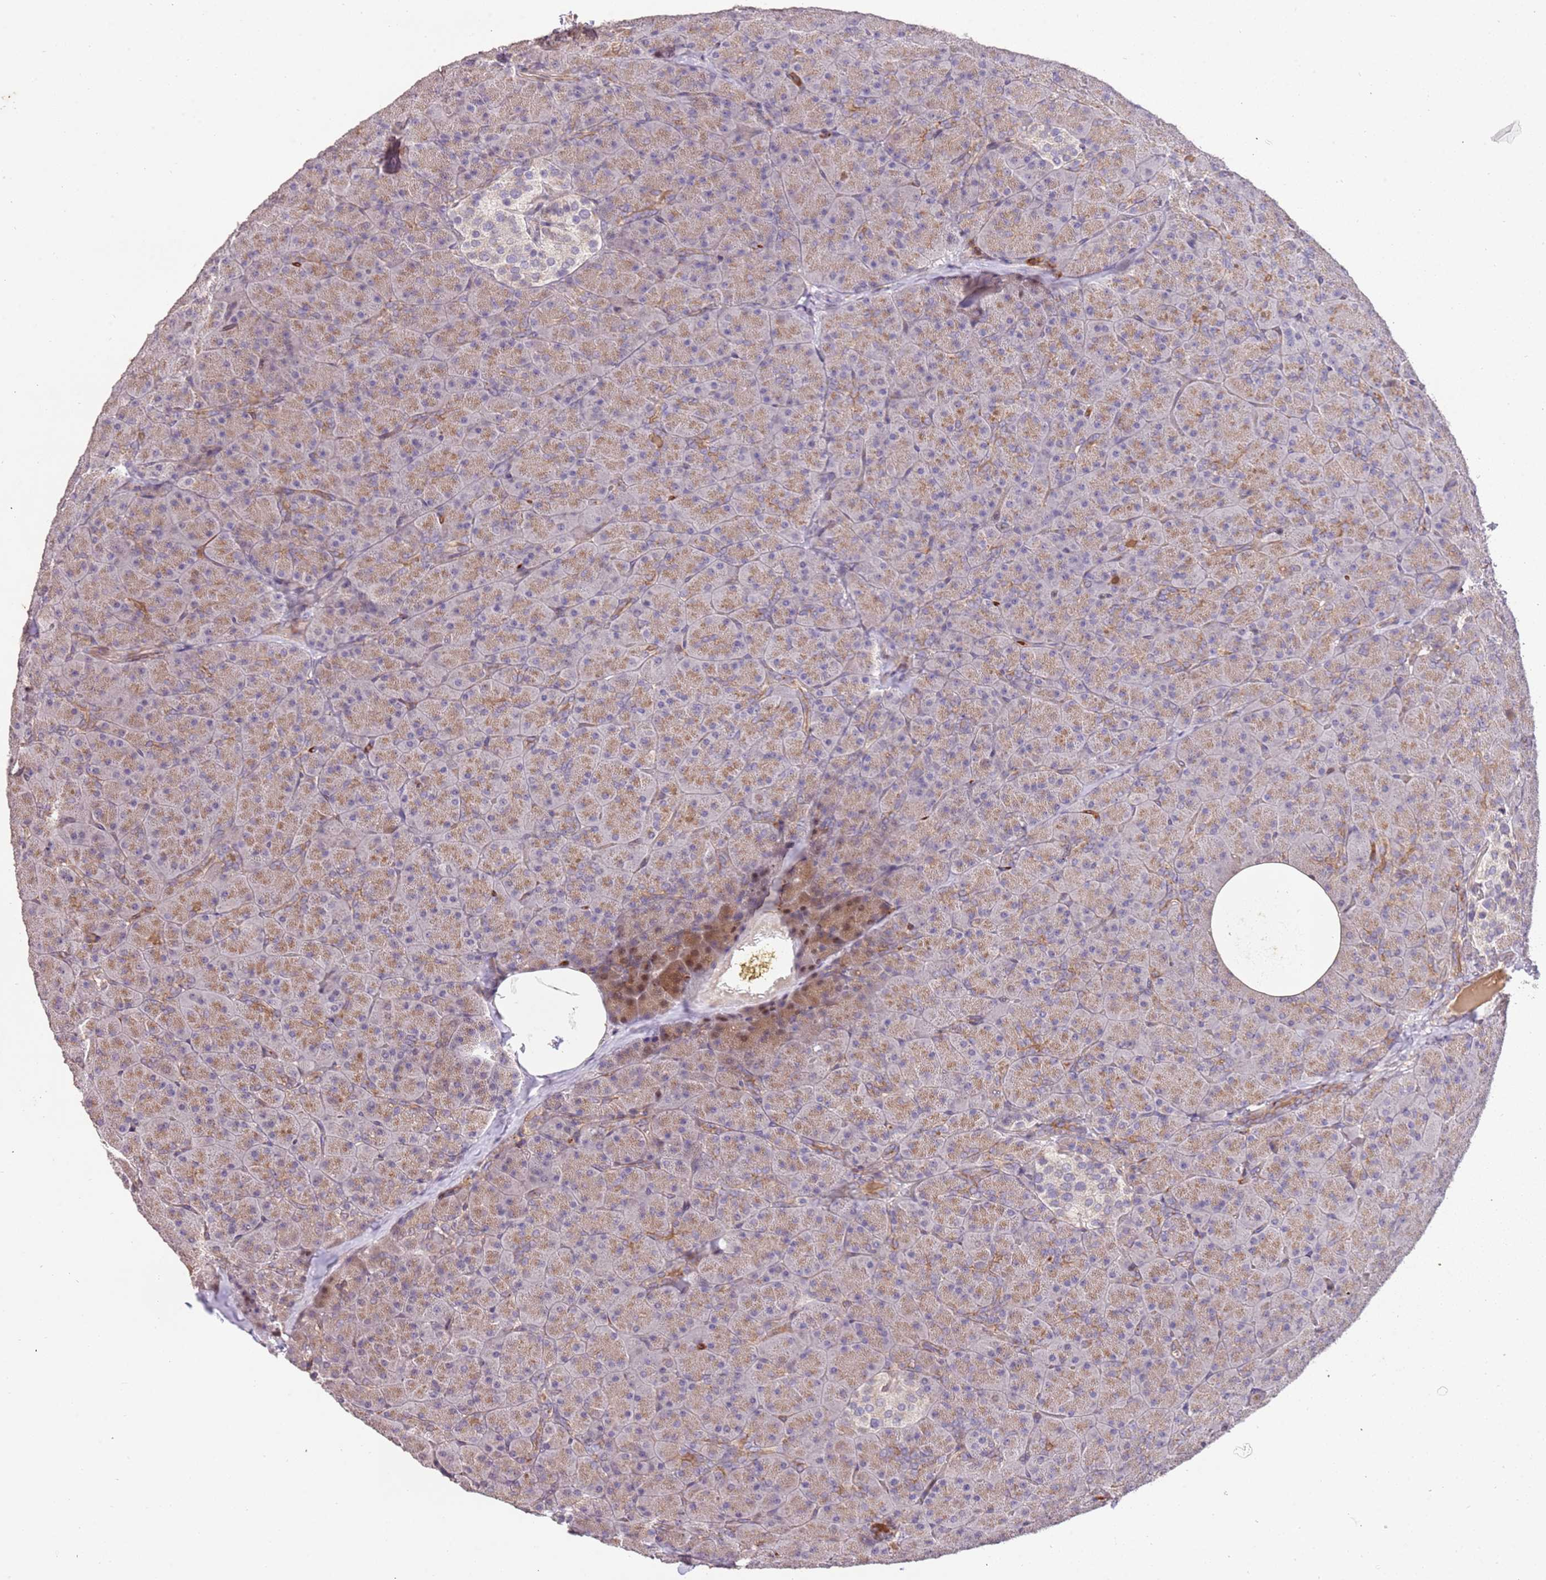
{"staining": {"intensity": "moderate", "quantity": ">75%", "location": "cytoplasmic/membranous"}, "tissue": "pancreas", "cell_type": "Exocrine glandular cells", "image_type": "normal", "snomed": [{"axis": "morphology", "description": "Normal tissue, NOS"}, {"axis": "topography", "description": "Pancreas"}], "caption": "A medium amount of moderate cytoplasmic/membranous positivity is identified in approximately >75% of exocrine glandular cells in unremarkable pancreas.", "gene": "SLC16A4", "patient": {"sex": "male", "age": 36}}